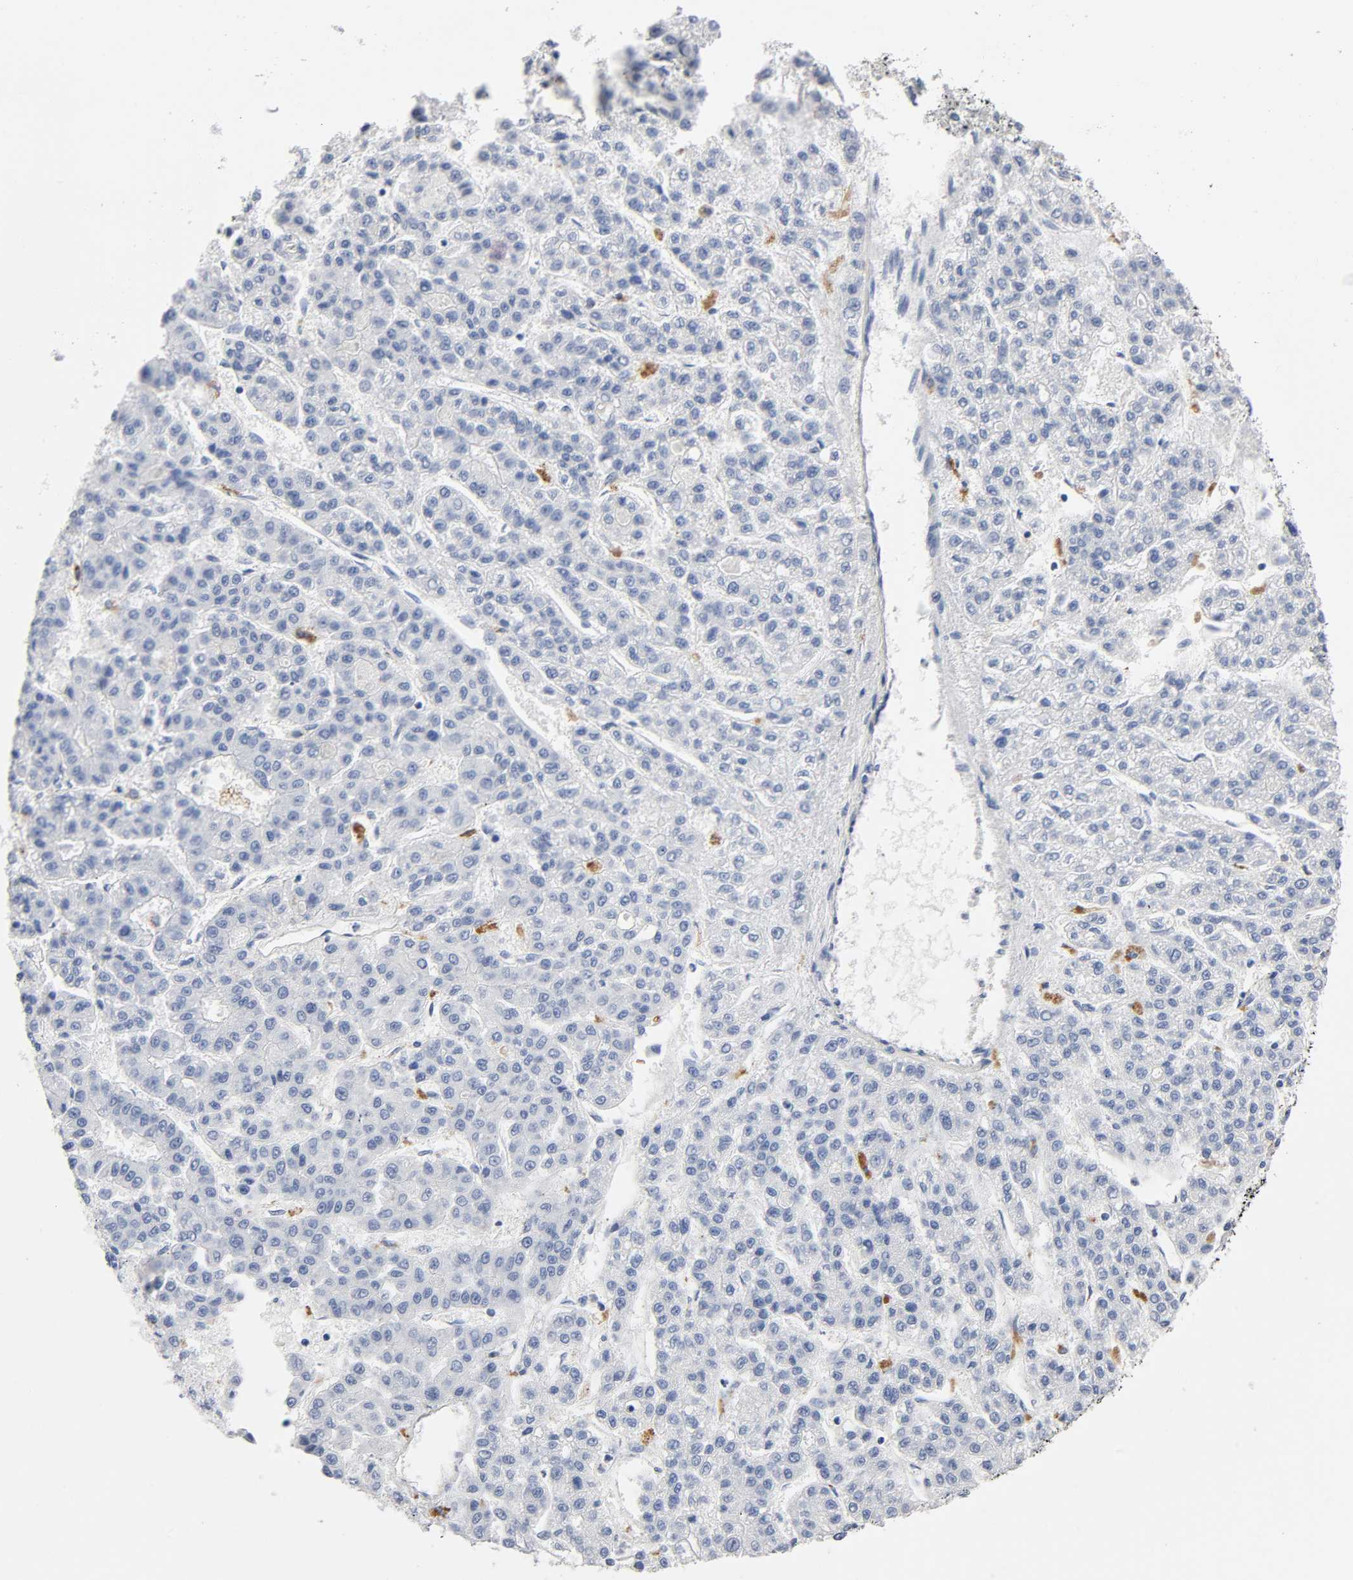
{"staining": {"intensity": "negative", "quantity": "none", "location": "none"}, "tissue": "liver cancer", "cell_type": "Tumor cells", "image_type": "cancer", "snomed": [{"axis": "morphology", "description": "Carcinoma, Hepatocellular, NOS"}, {"axis": "topography", "description": "Liver"}], "caption": "Immunohistochemical staining of human hepatocellular carcinoma (liver) demonstrates no significant staining in tumor cells.", "gene": "PLP1", "patient": {"sex": "male", "age": 70}}